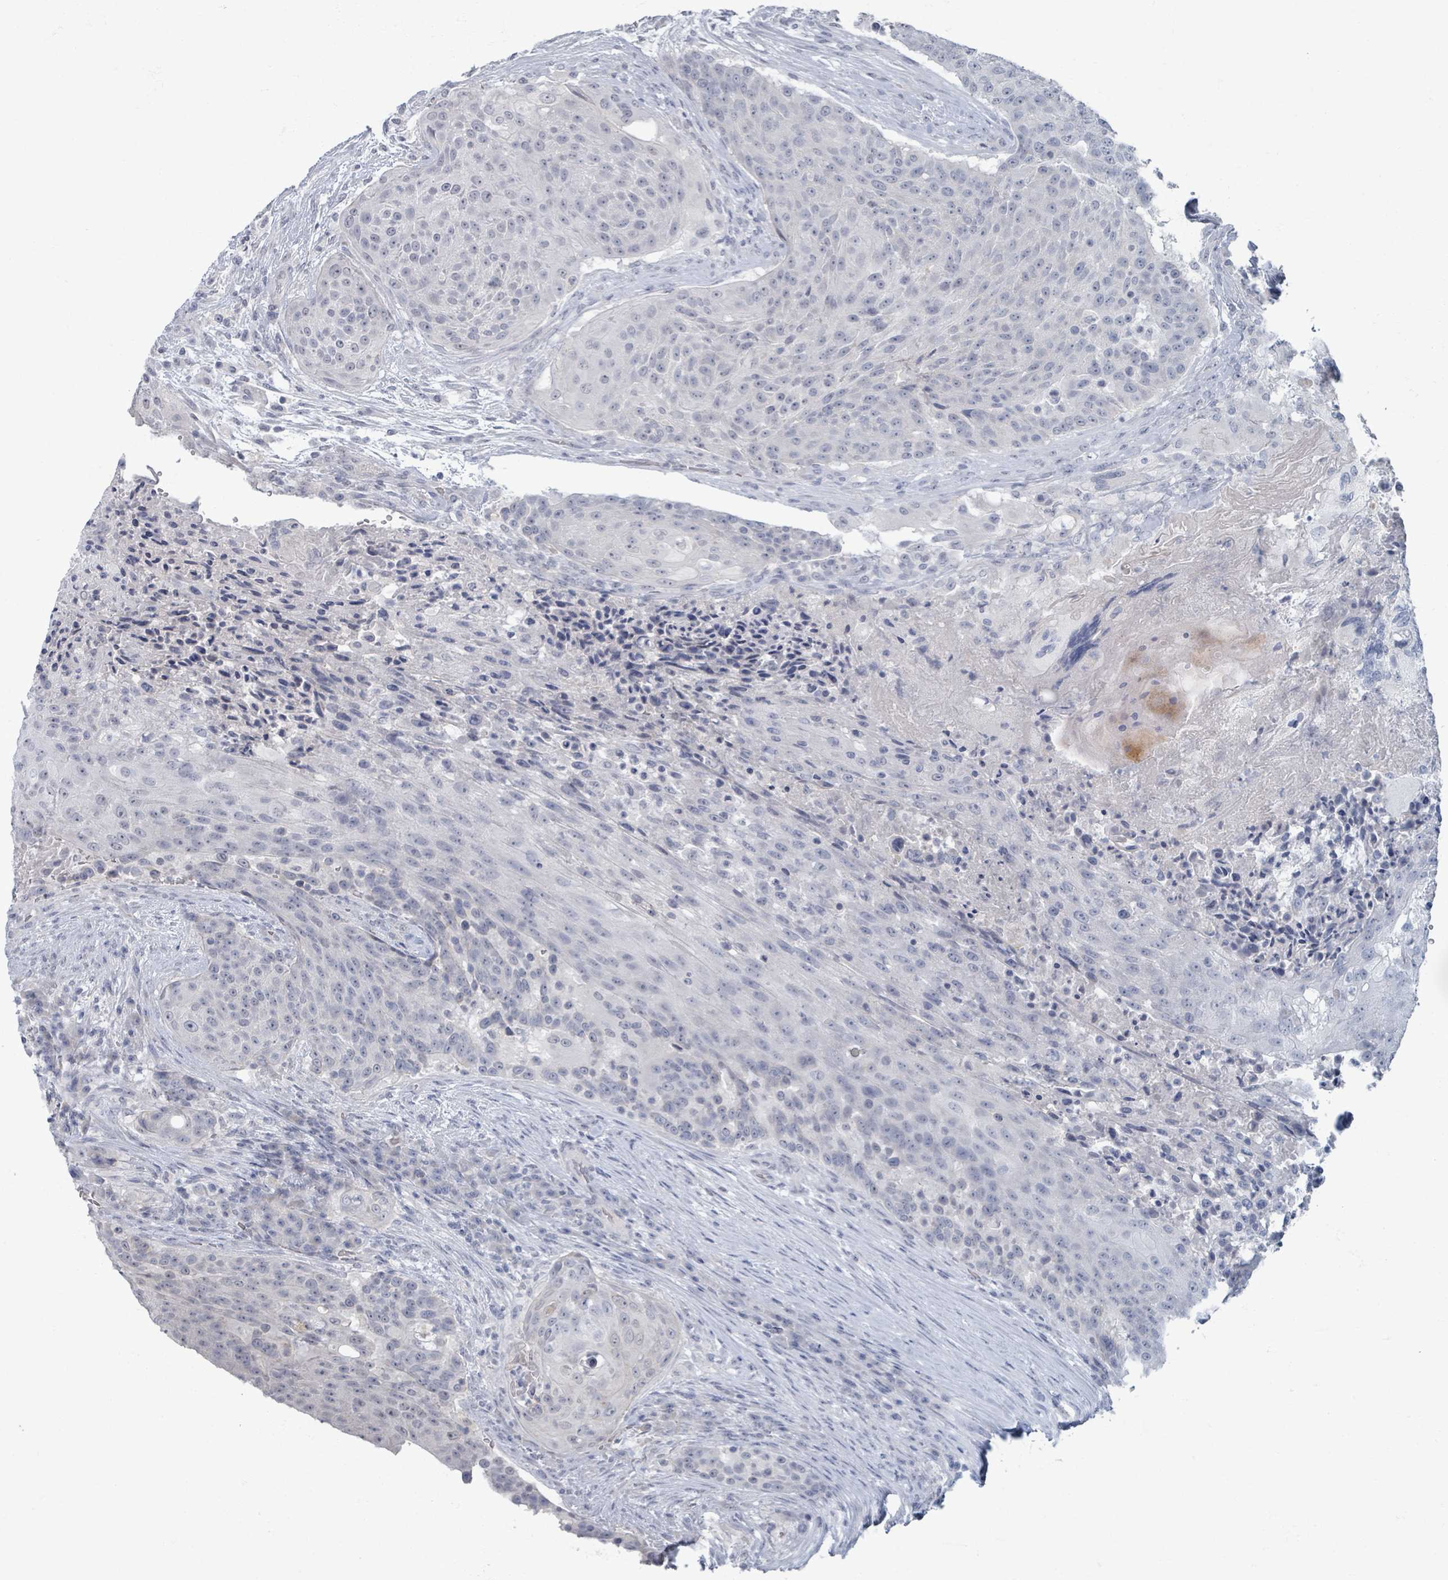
{"staining": {"intensity": "negative", "quantity": "none", "location": "none"}, "tissue": "urothelial cancer", "cell_type": "Tumor cells", "image_type": "cancer", "snomed": [{"axis": "morphology", "description": "Urothelial carcinoma, High grade"}, {"axis": "topography", "description": "Urinary bladder"}], "caption": "Image shows no protein positivity in tumor cells of urothelial cancer tissue.", "gene": "WNT11", "patient": {"sex": "female", "age": 63}}